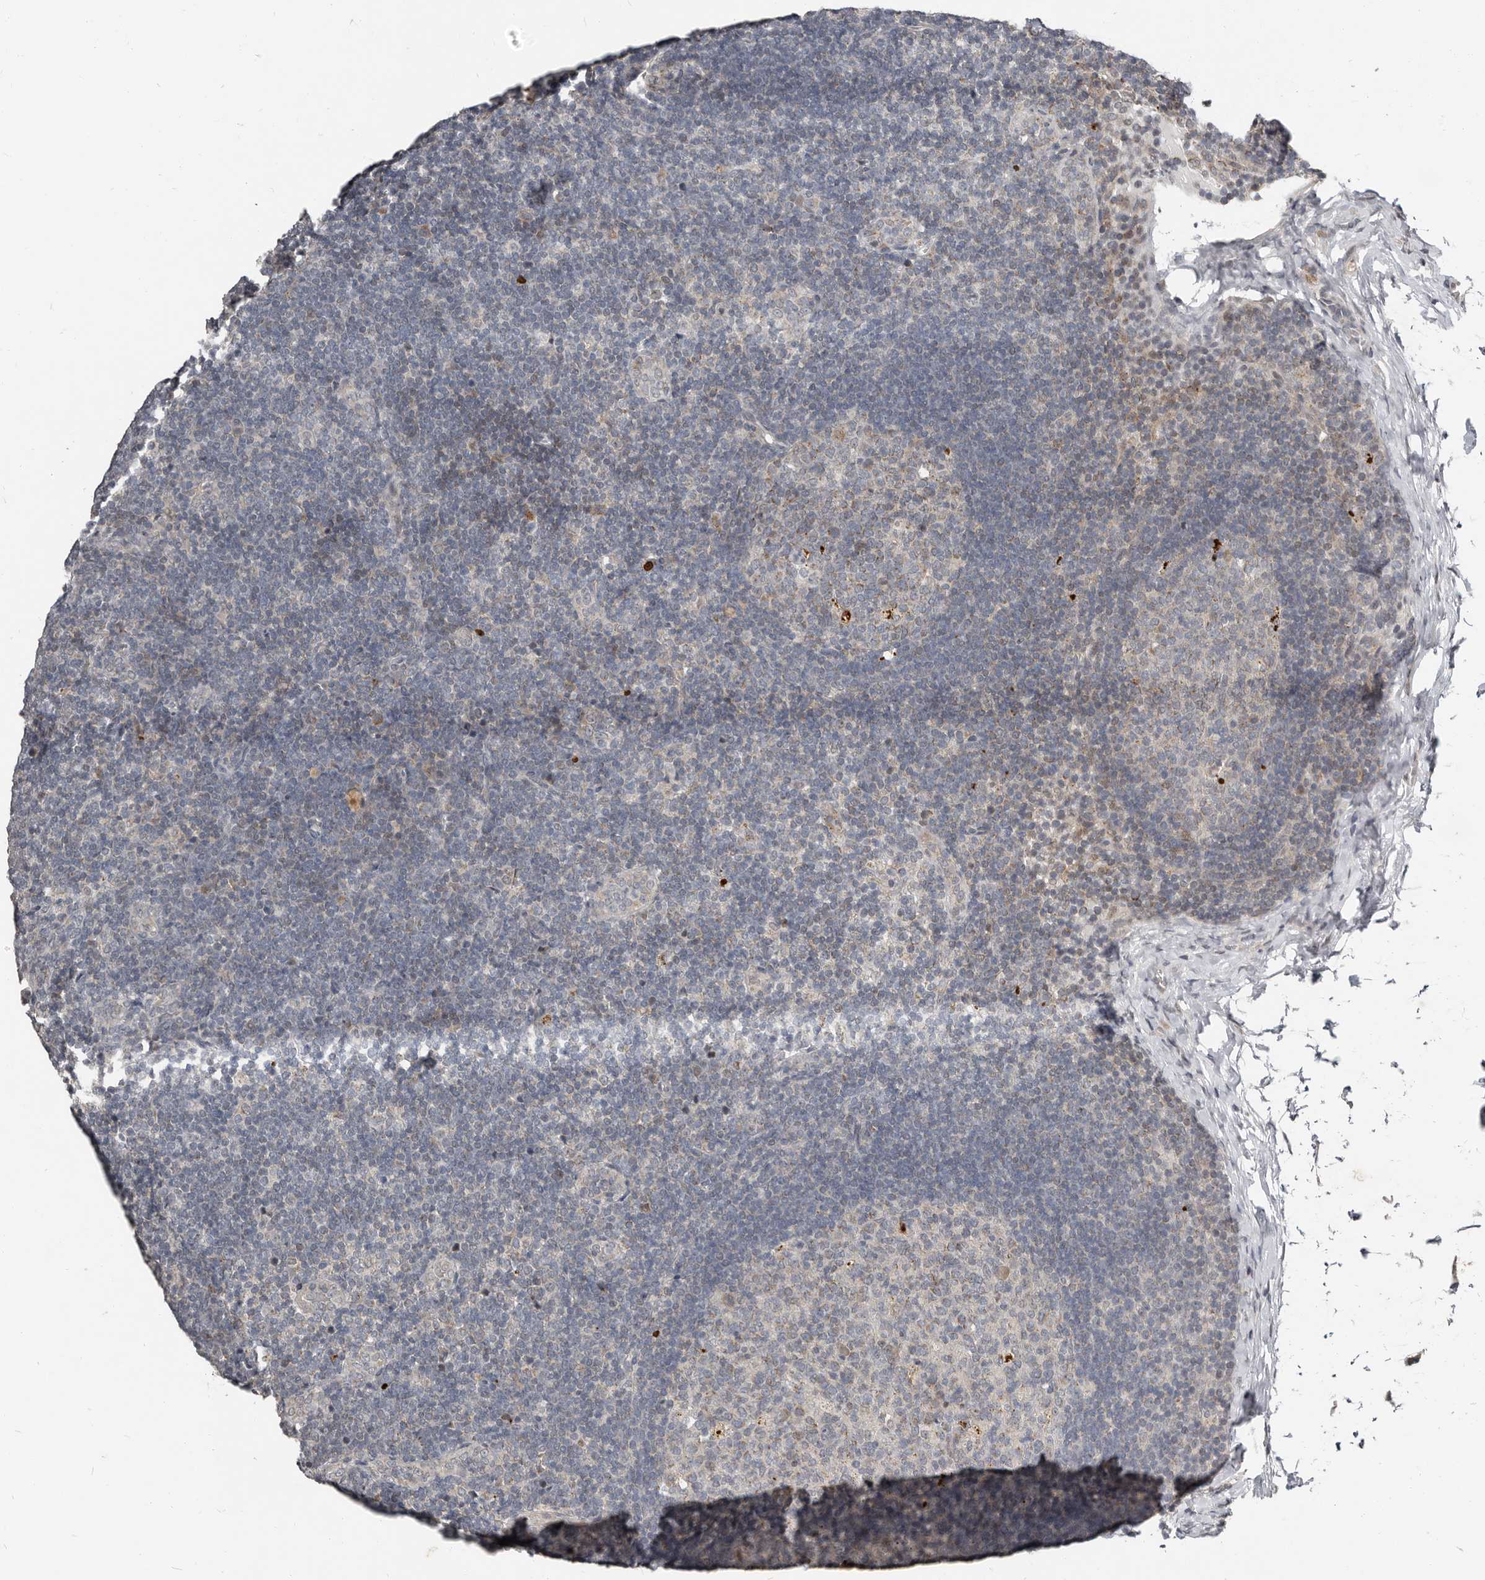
{"staining": {"intensity": "weak", "quantity": "<25%", "location": "cytoplasmic/membranous"}, "tissue": "lymph node", "cell_type": "Germinal center cells", "image_type": "normal", "snomed": [{"axis": "morphology", "description": "Normal tissue, NOS"}, {"axis": "topography", "description": "Lymph node"}], "caption": "Immunohistochemistry of unremarkable lymph node exhibits no staining in germinal center cells.", "gene": "APOL6", "patient": {"sex": "female", "age": 22}}